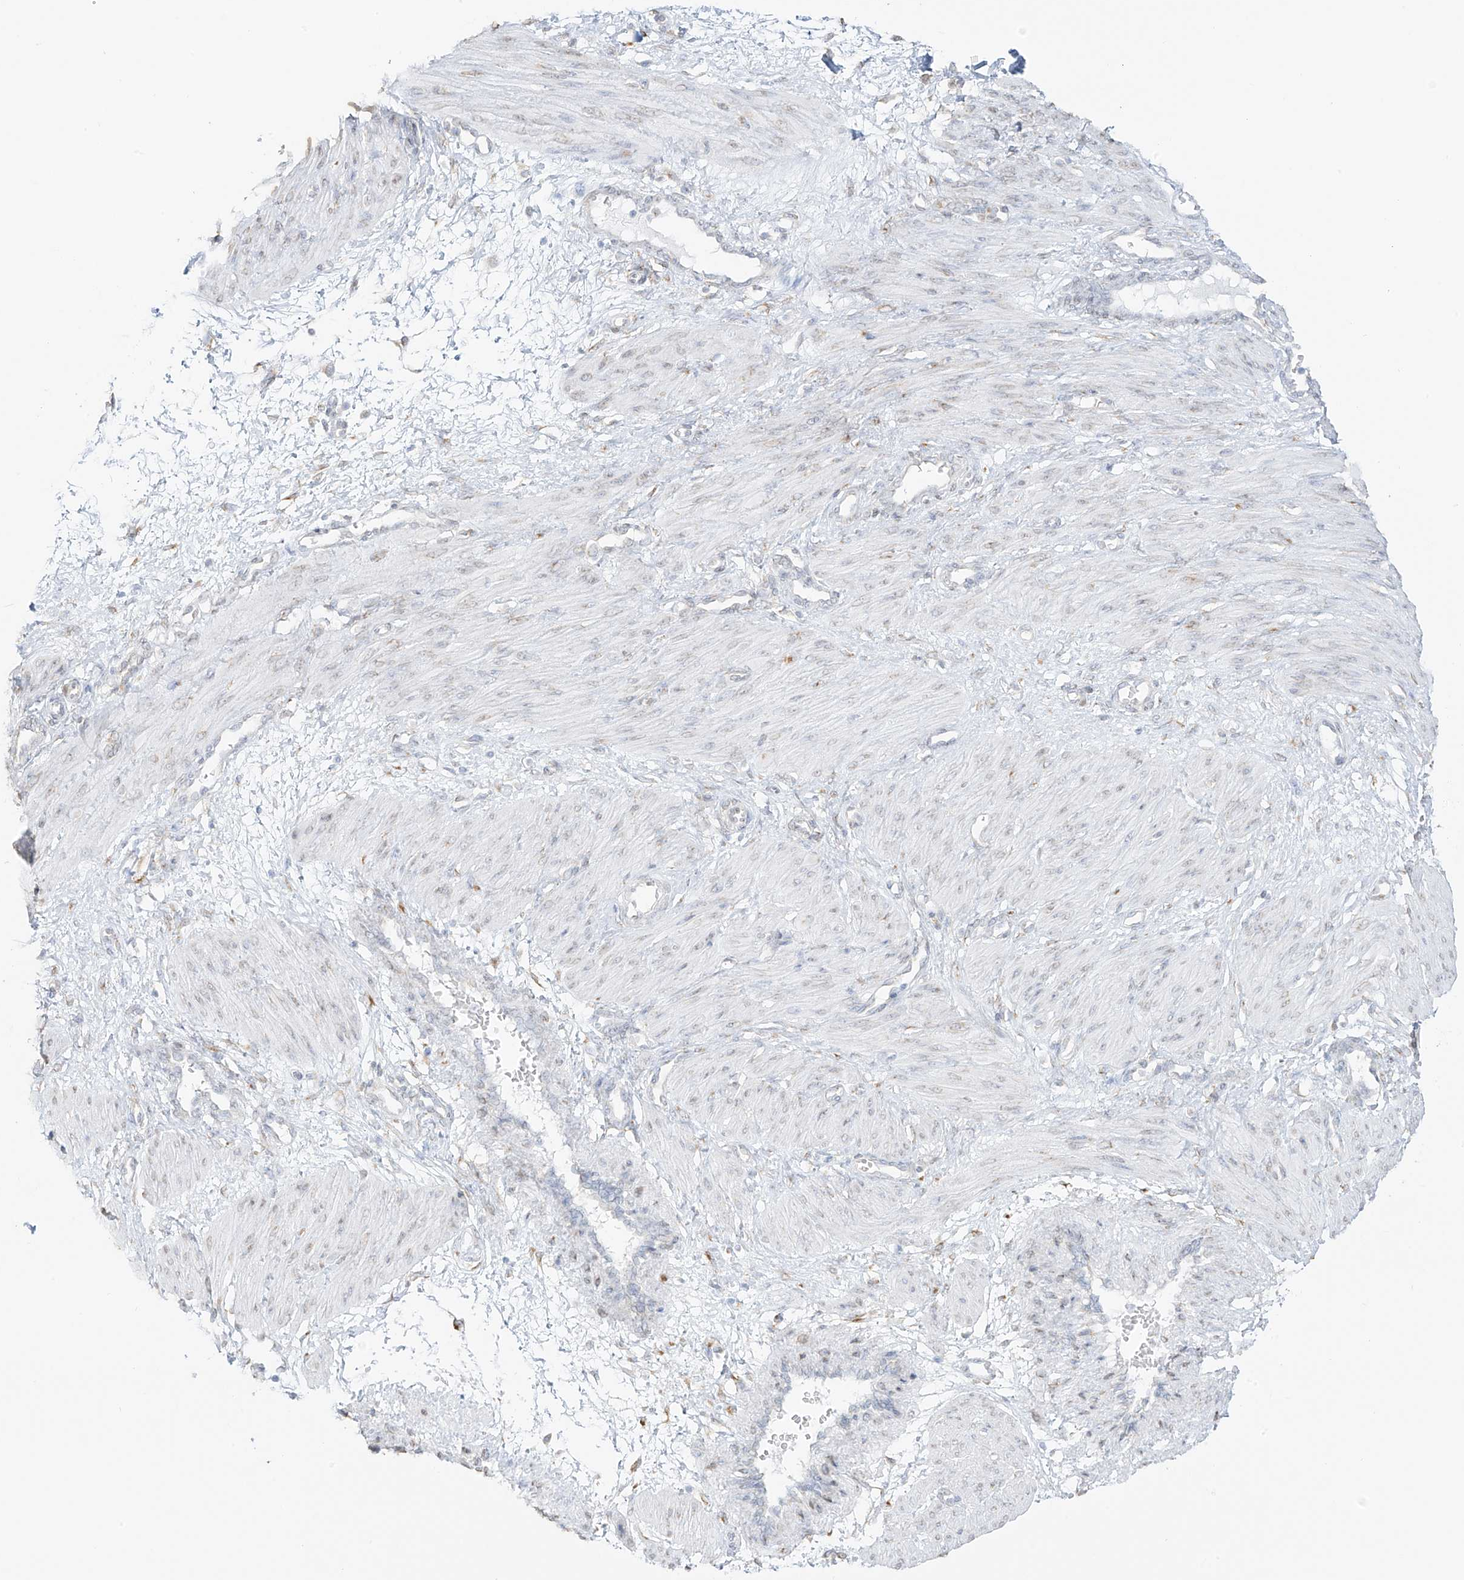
{"staining": {"intensity": "weak", "quantity": "<25%", "location": "nuclear"}, "tissue": "smooth muscle", "cell_type": "Smooth muscle cells", "image_type": "normal", "snomed": [{"axis": "morphology", "description": "Normal tissue, NOS"}, {"axis": "topography", "description": "Endometrium"}], "caption": "The image demonstrates no staining of smooth muscle cells in unremarkable smooth muscle.", "gene": "LRRC59", "patient": {"sex": "female", "age": 33}}